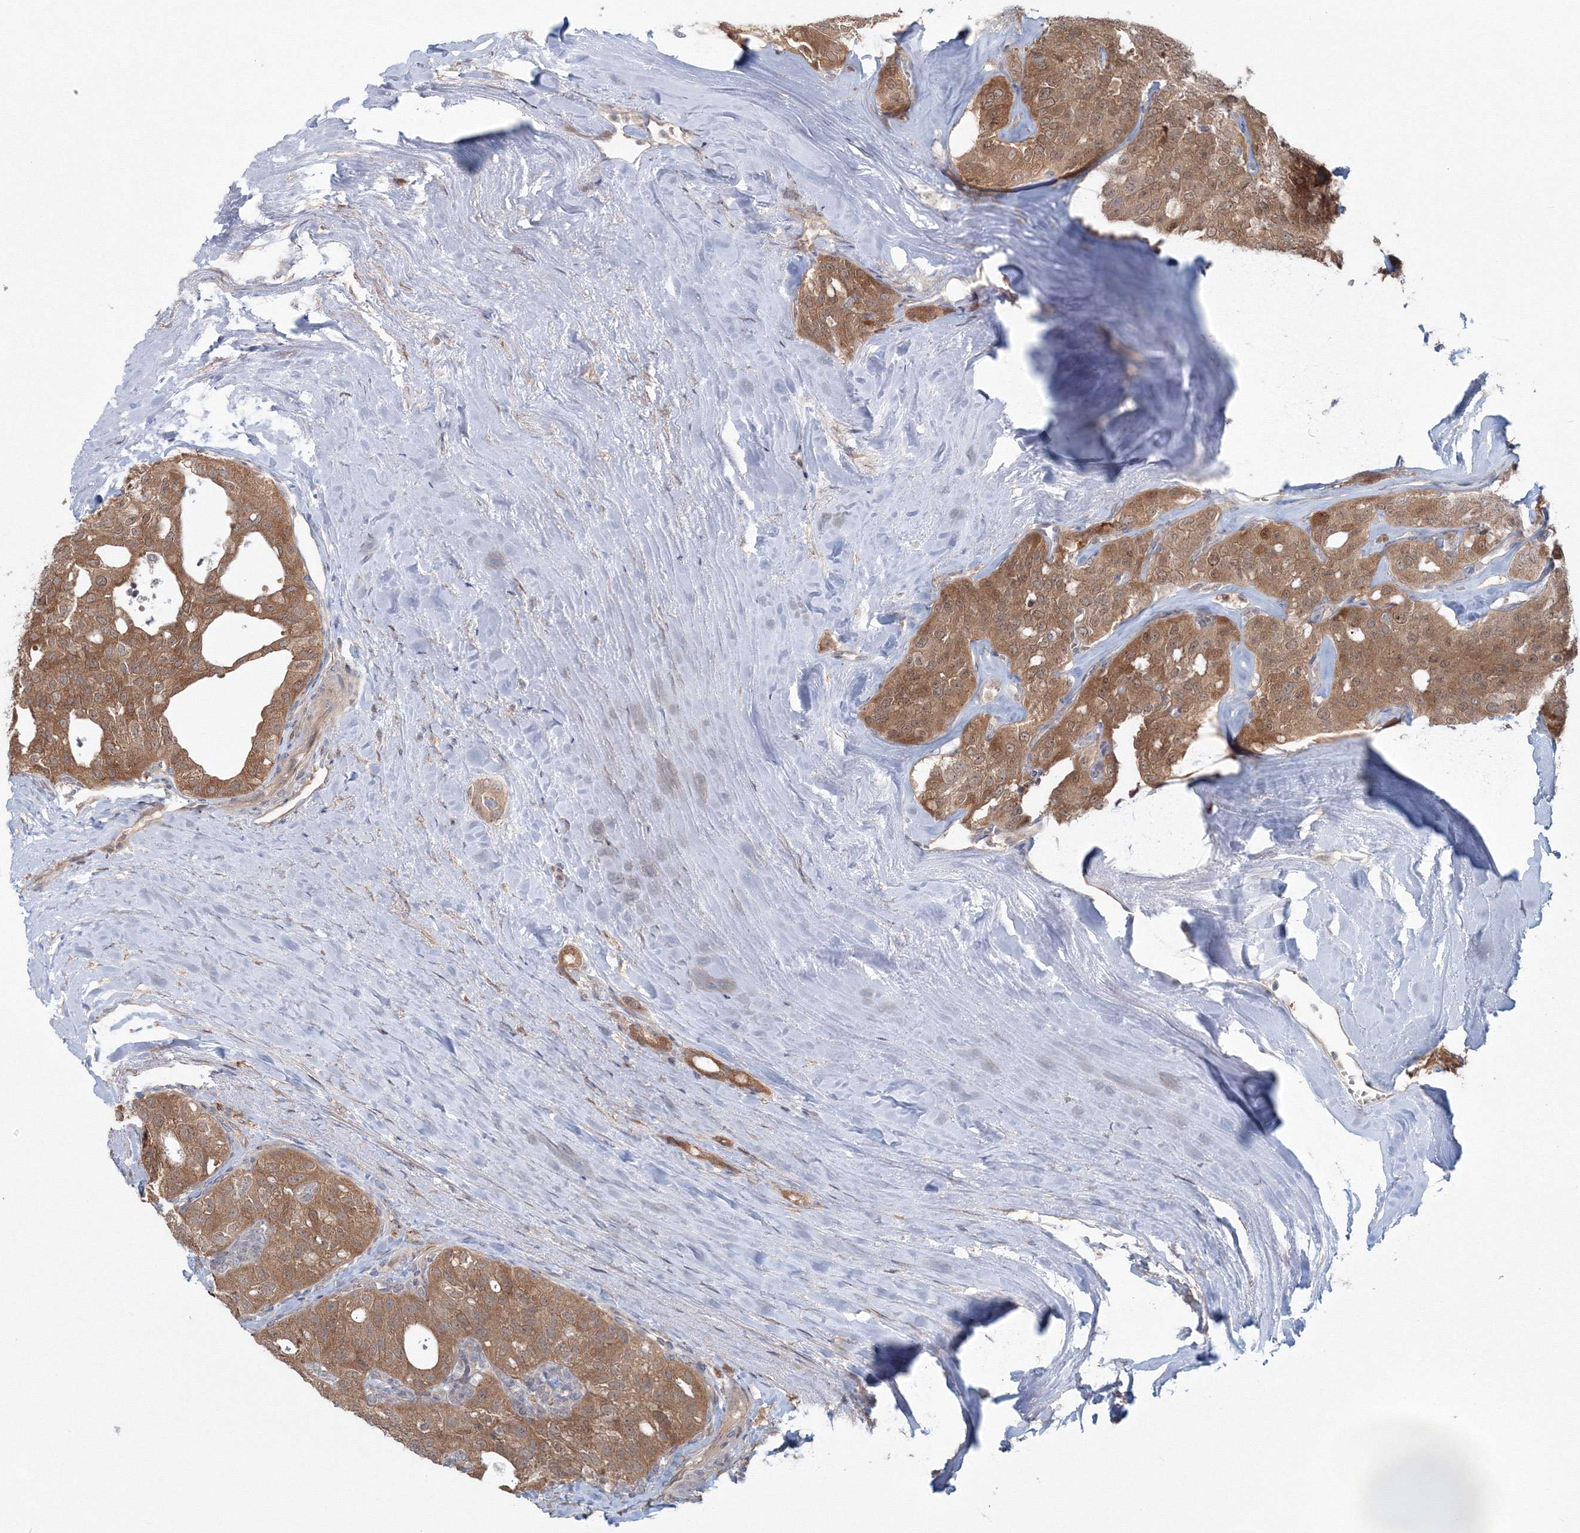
{"staining": {"intensity": "moderate", "quantity": ">75%", "location": "cytoplasmic/membranous,nuclear"}, "tissue": "thyroid cancer", "cell_type": "Tumor cells", "image_type": "cancer", "snomed": [{"axis": "morphology", "description": "Follicular adenoma carcinoma, NOS"}, {"axis": "topography", "description": "Thyroid gland"}], "caption": "DAB (3,3'-diaminobenzidine) immunohistochemical staining of human follicular adenoma carcinoma (thyroid) displays moderate cytoplasmic/membranous and nuclear protein positivity in approximately >75% of tumor cells.", "gene": "MKRN2", "patient": {"sex": "male", "age": 75}}